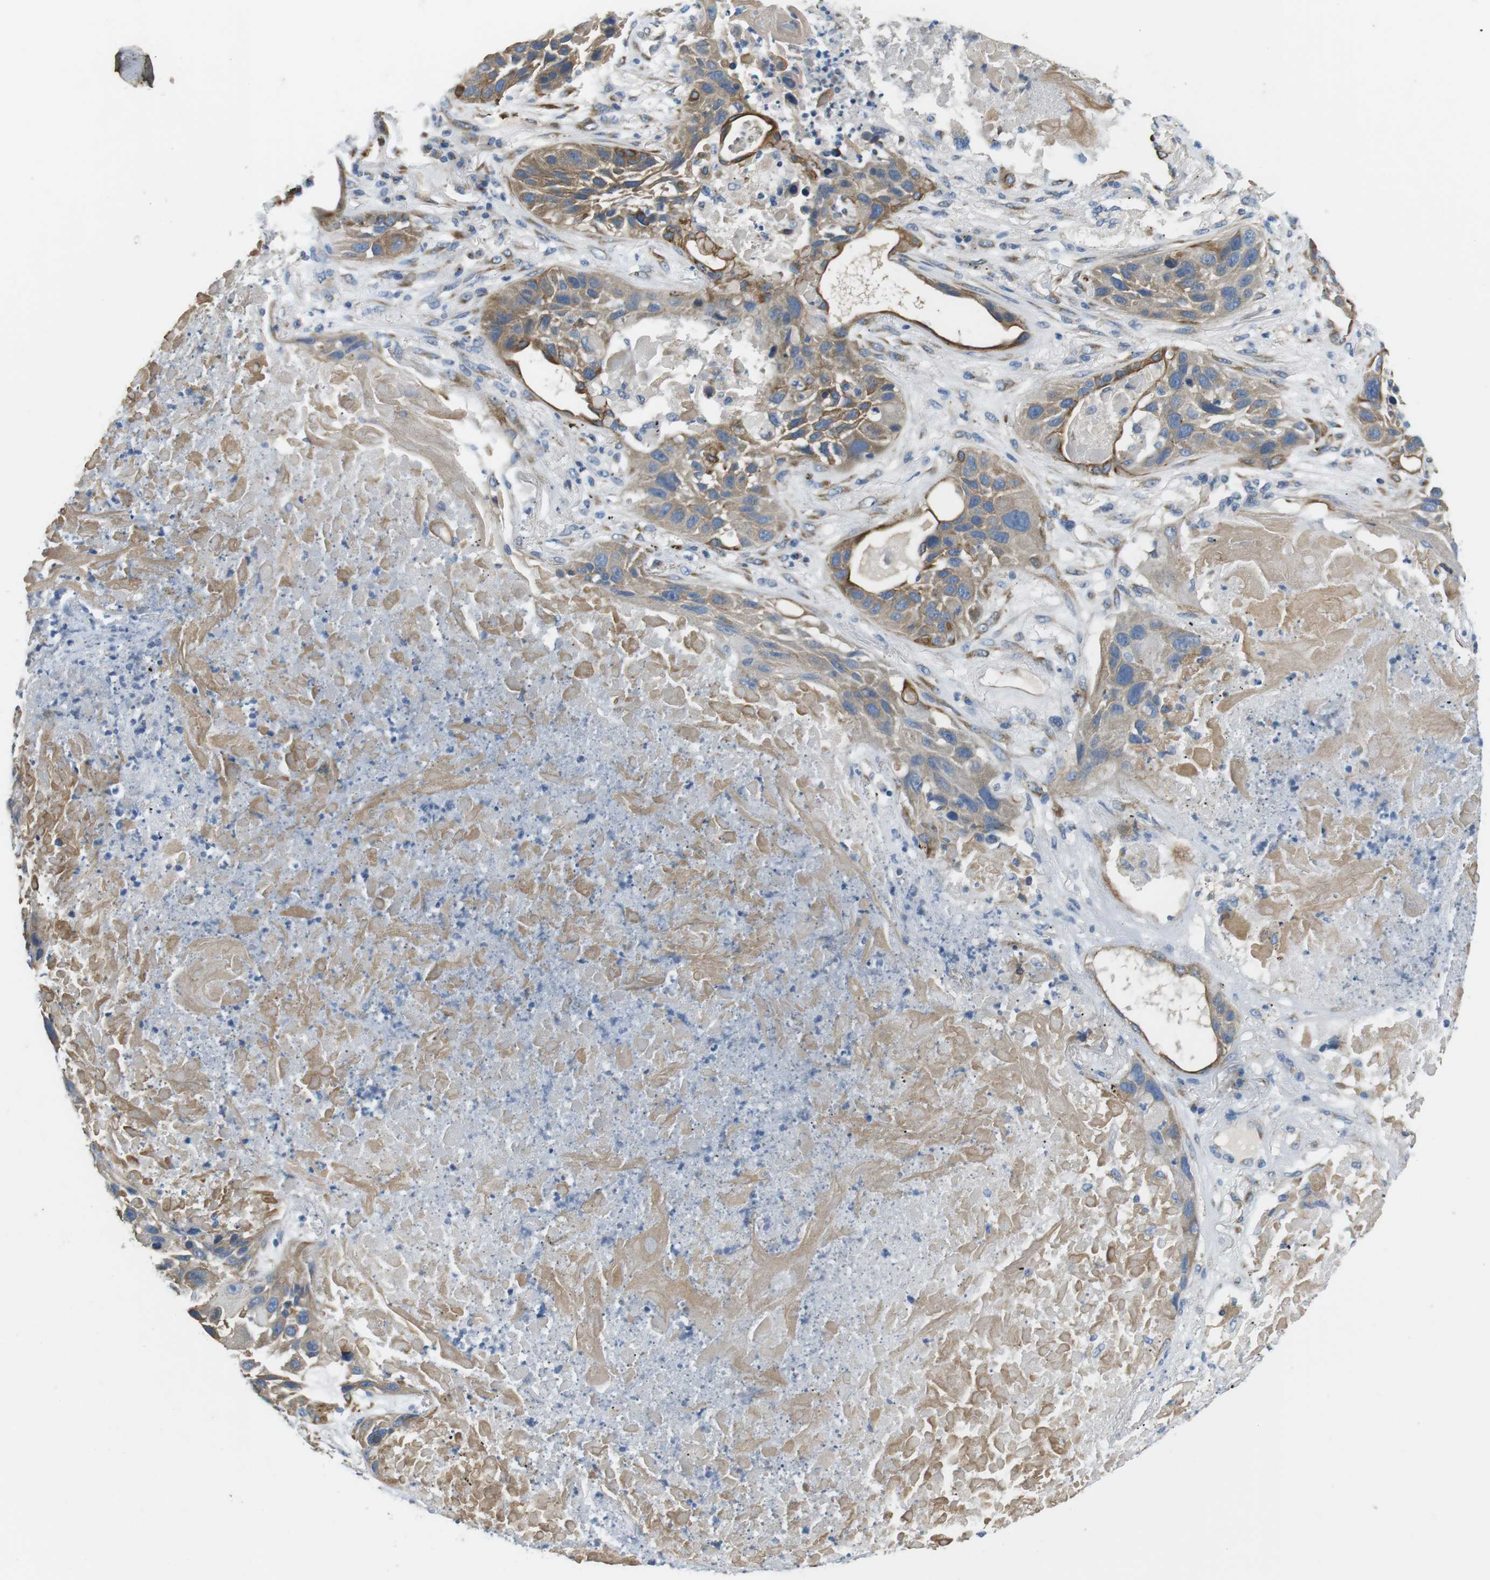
{"staining": {"intensity": "weak", "quantity": ">75%", "location": "cytoplasmic/membranous"}, "tissue": "lung cancer", "cell_type": "Tumor cells", "image_type": "cancer", "snomed": [{"axis": "morphology", "description": "Squamous cell carcinoma, NOS"}, {"axis": "topography", "description": "Lung"}], "caption": "Protein expression analysis of lung cancer displays weak cytoplasmic/membranous staining in about >75% of tumor cells.", "gene": "UNC5CL", "patient": {"sex": "male", "age": 57}}